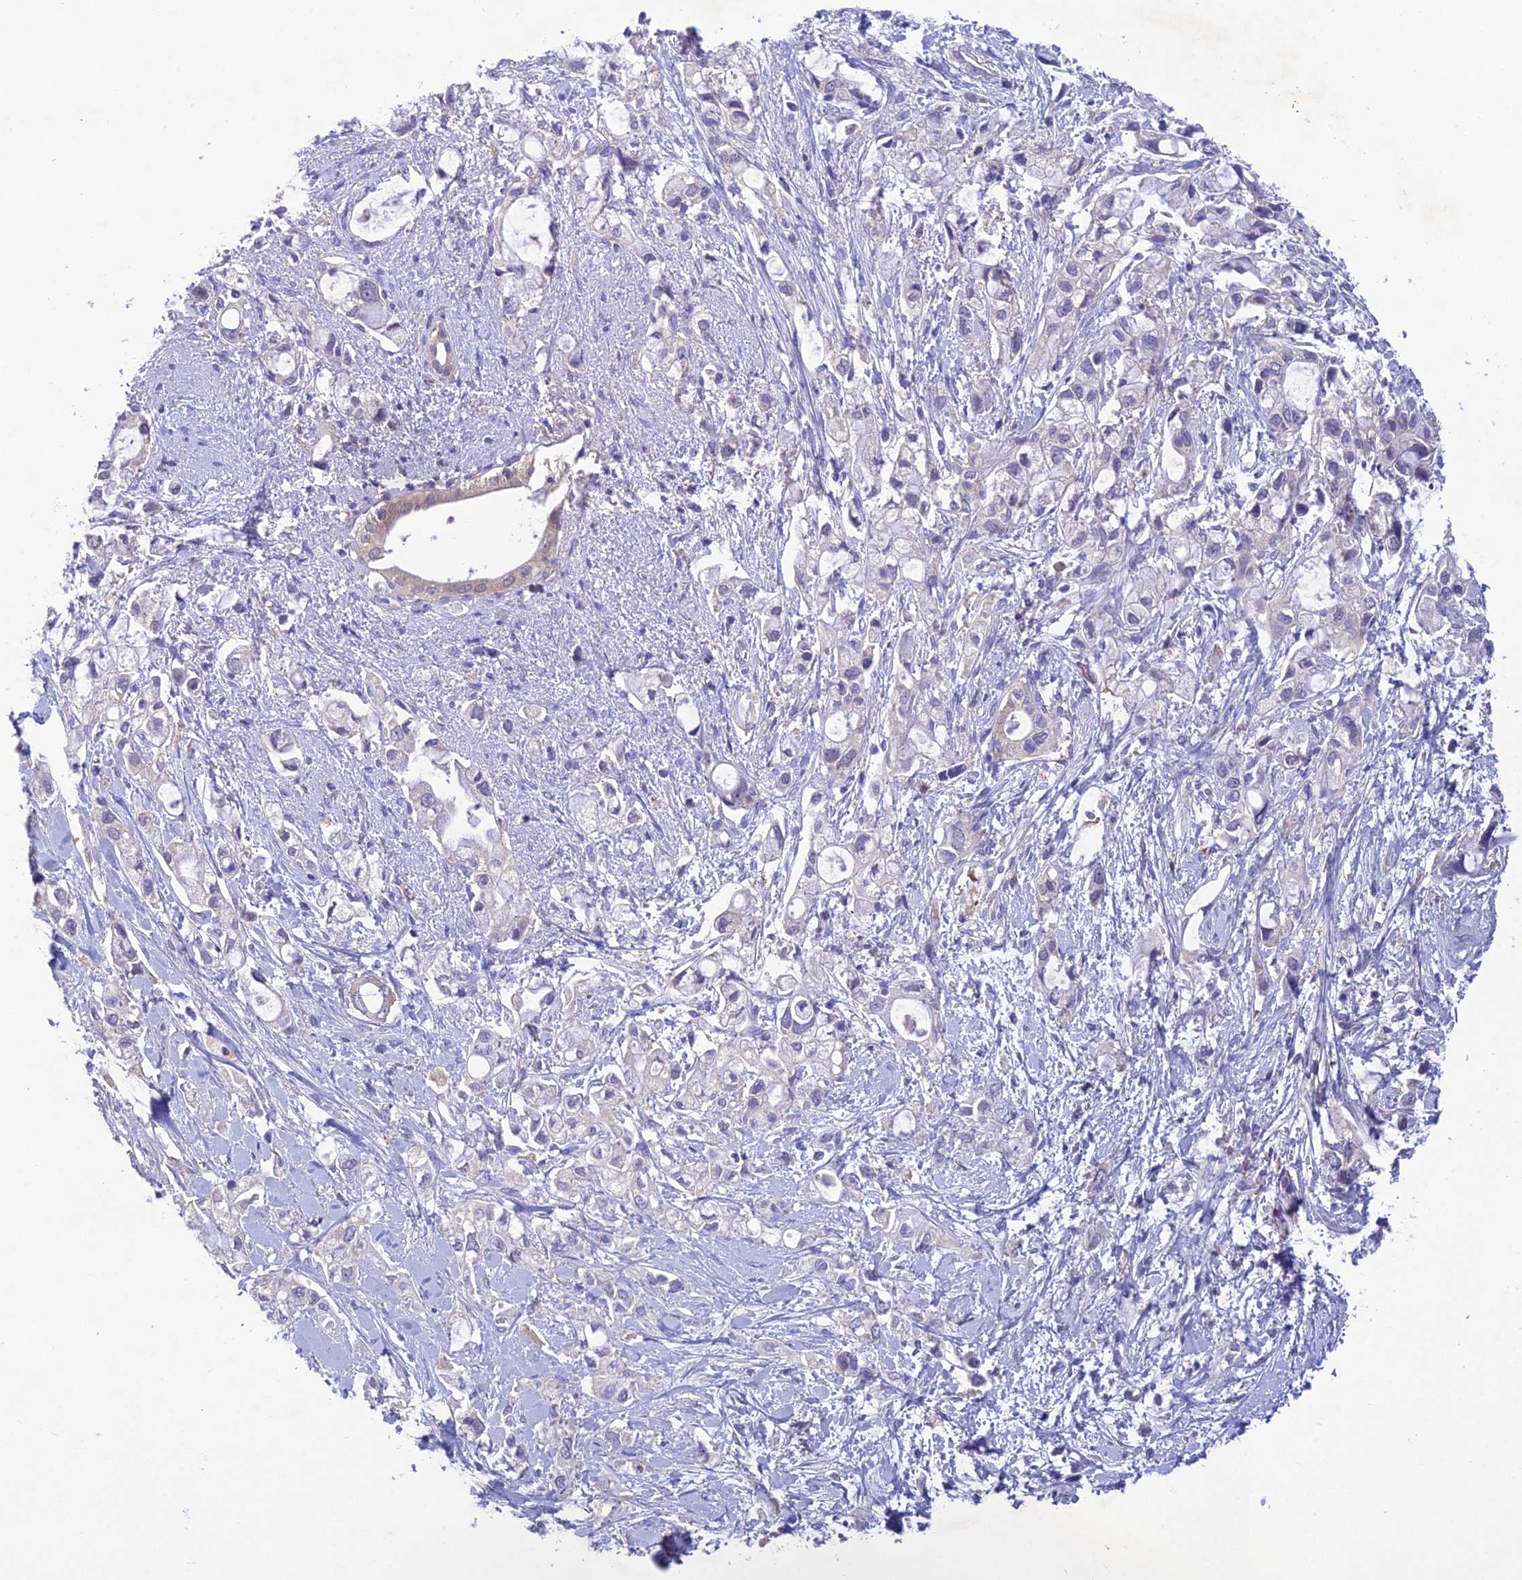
{"staining": {"intensity": "negative", "quantity": "none", "location": "none"}, "tissue": "pancreatic cancer", "cell_type": "Tumor cells", "image_type": "cancer", "snomed": [{"axis": "morphology", "description": "Adenocarcinoma, NOS"}, {"axis": "topography", "description": "Pancreas"}], "caption": "The image displays no significant staining in tumor cells of pancreatic cancer.", "gene": "SNX24", "patient": {"sex": "female", "age": 56}}